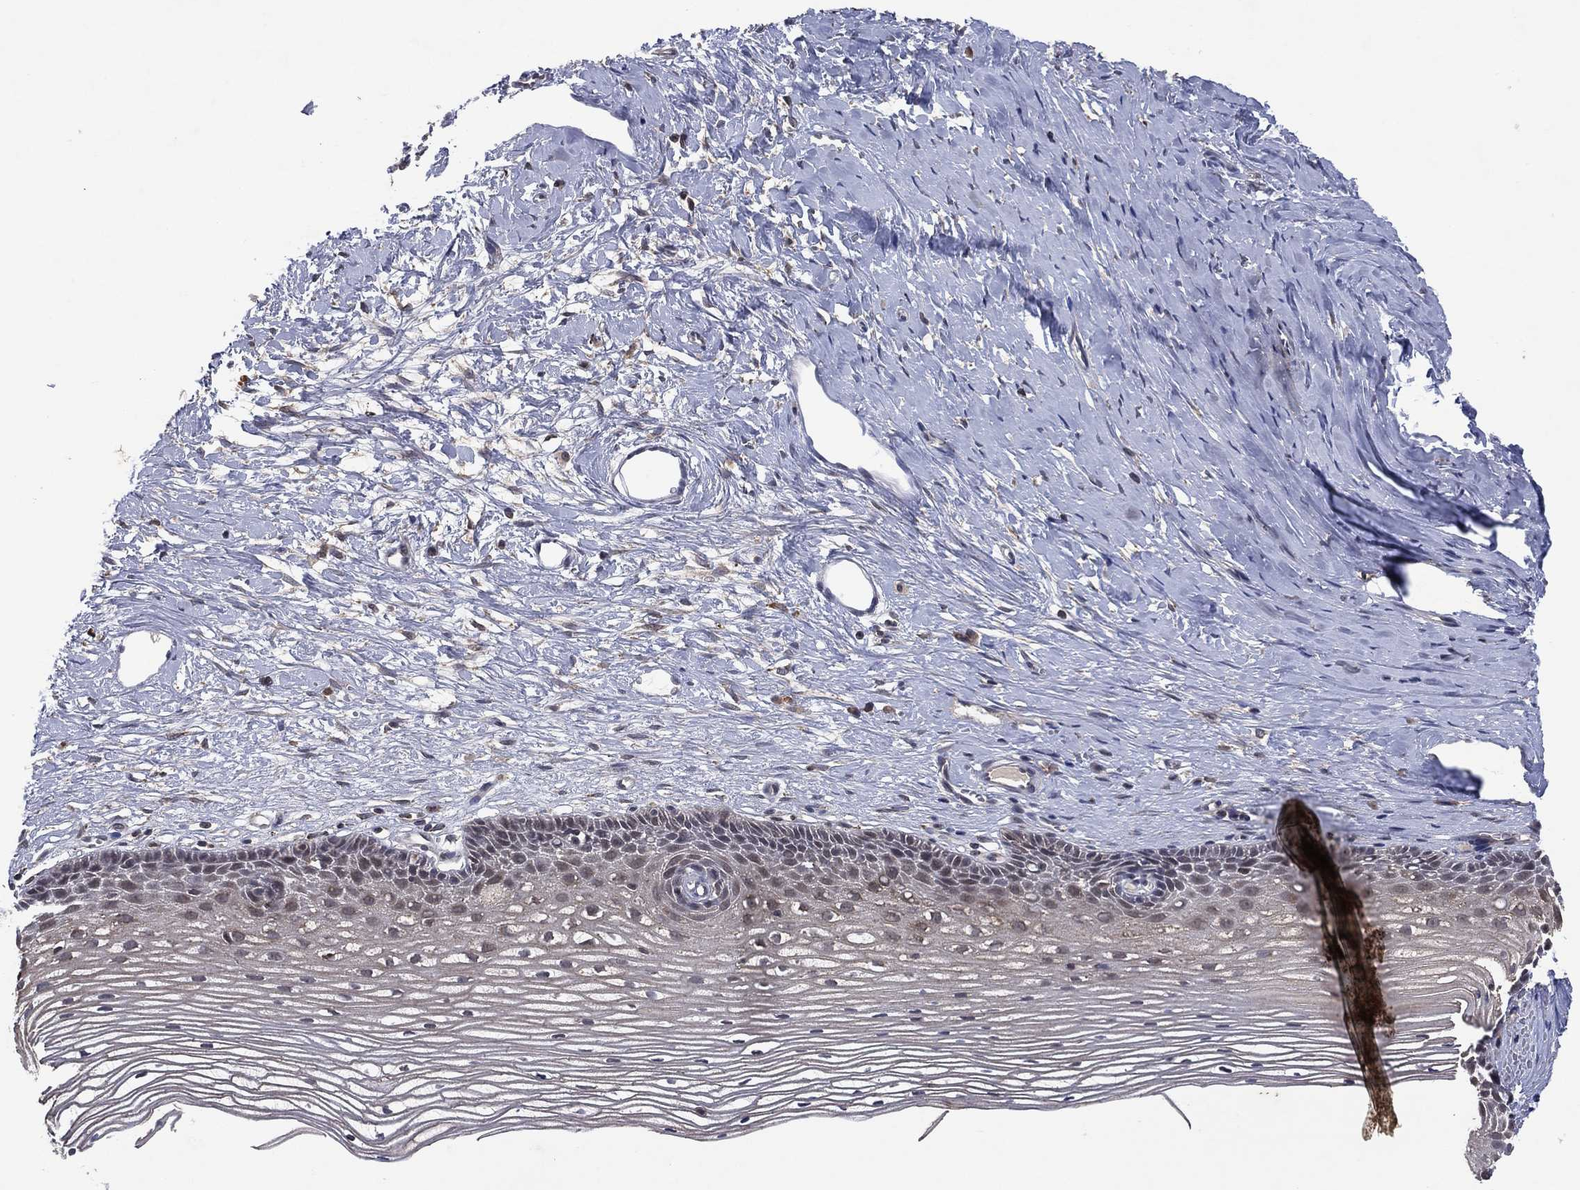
{"staining": {"intensity": "negative", "quantity": "none", "location": "none"}, "tissue": "cervix", "cell_type": "Squamous epithelial cells", "image_type": "normal", "snomed": [{"axis": "morphology", "description": "Normal tissue, NOS"}, {"axis": "topography", "description": "Cervix"}], "caption": "Unremarkable cervix was stained to show a protein in brown. There is no significant staining in squamous epithelial cells. Nuclei are stained in blue.", "gene": "ATG4B", "patient": {"sex": "female", "age": 40}}